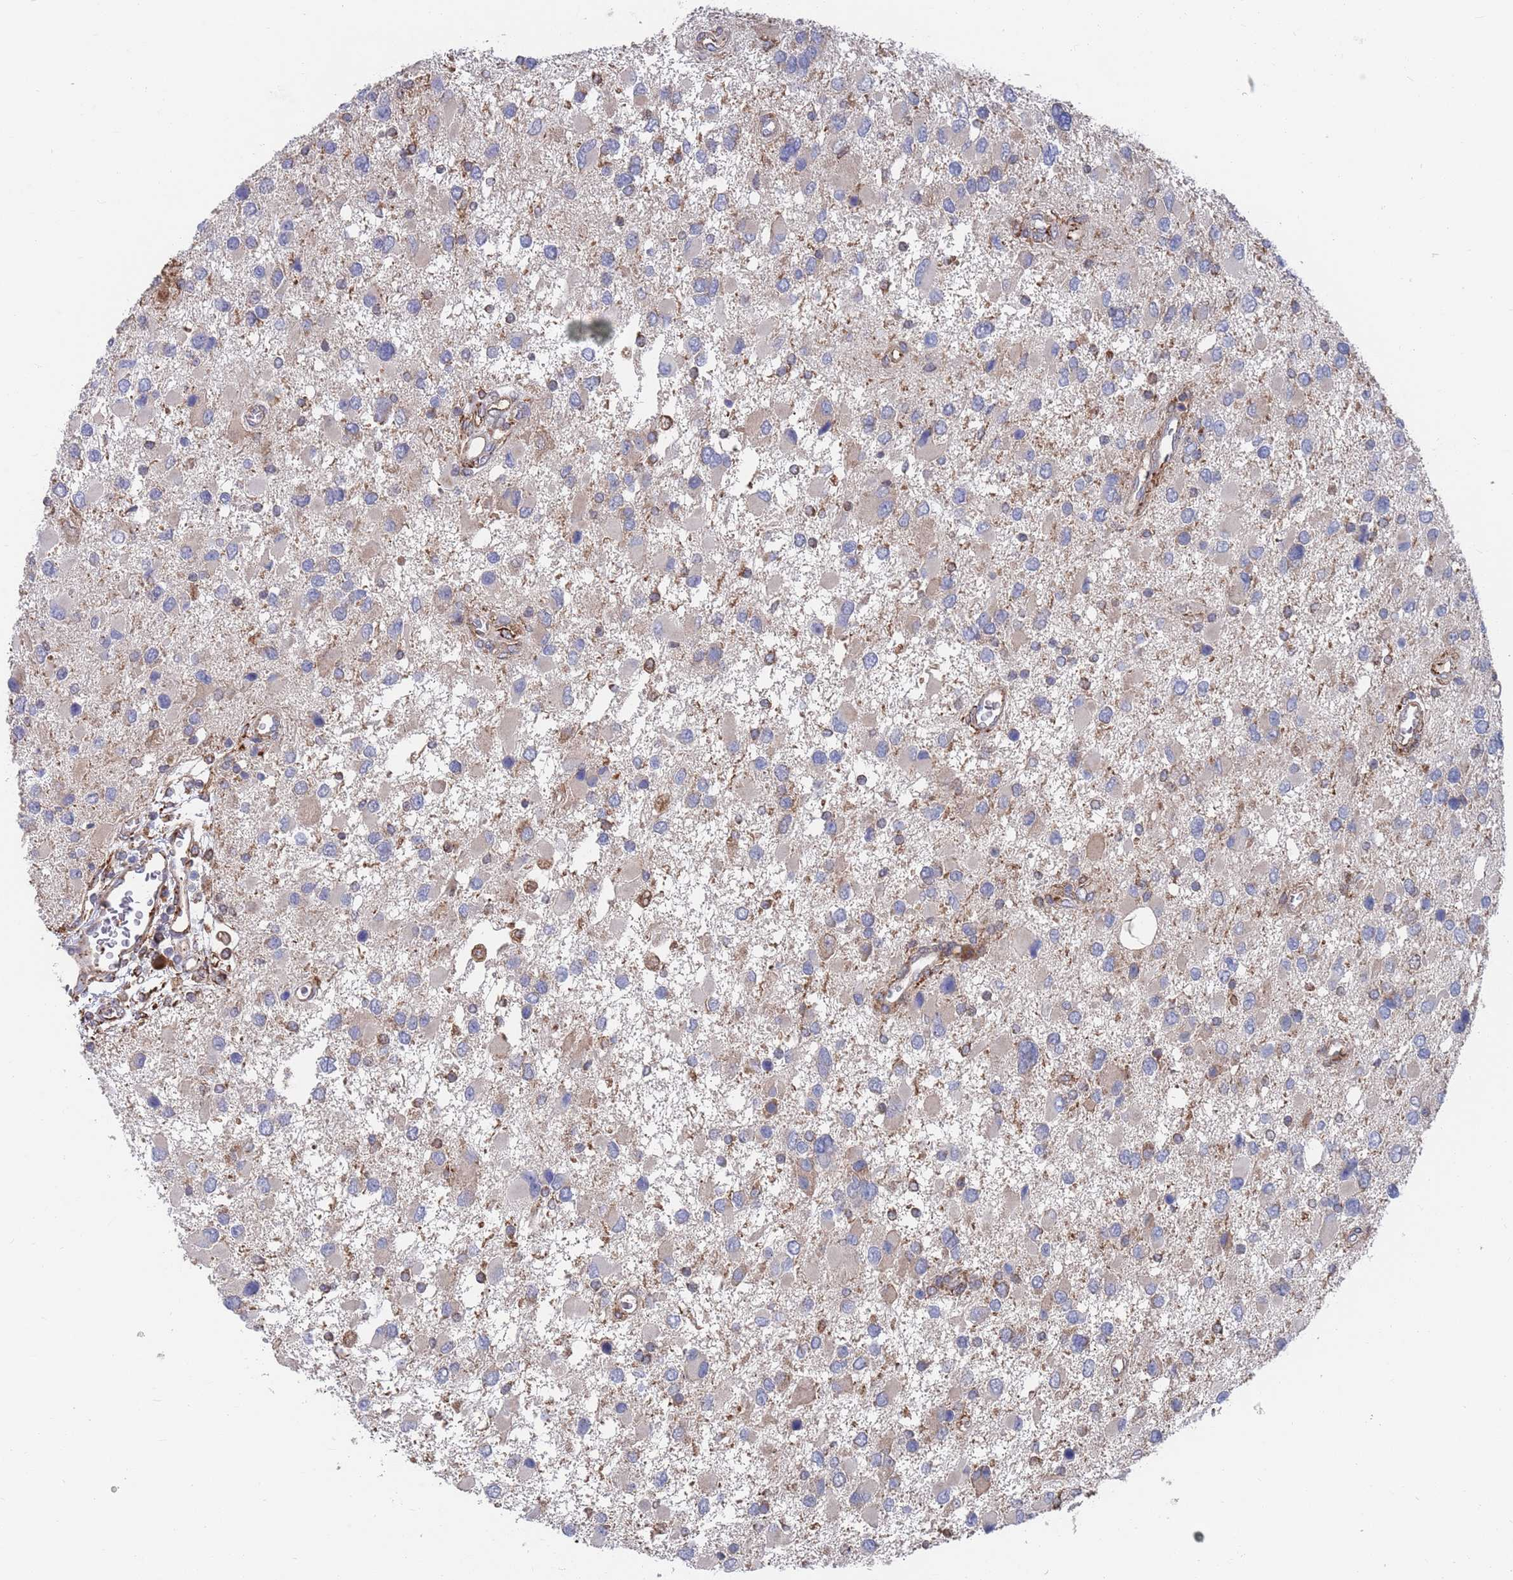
{"staining": {"intensity": "negative", "quantity": "none", "location": "none"}, "tissue": "glioma", "cell_type": "Tumor cells", "image_type": "cancer", "snomed": [{"axis": "morphology", "description": "Glioma, malignant, High grade"}, {"axis": "topography", "description": "Brain"}], "caption": "IHC histopathology image of neoplastic tissue: glioma stained with DAB (3,3'-diaminobenzidine) displays no significant protein positivity in tumor cells.", "gene": "GID8", "patient": {"sex": "male", "age": 53}}